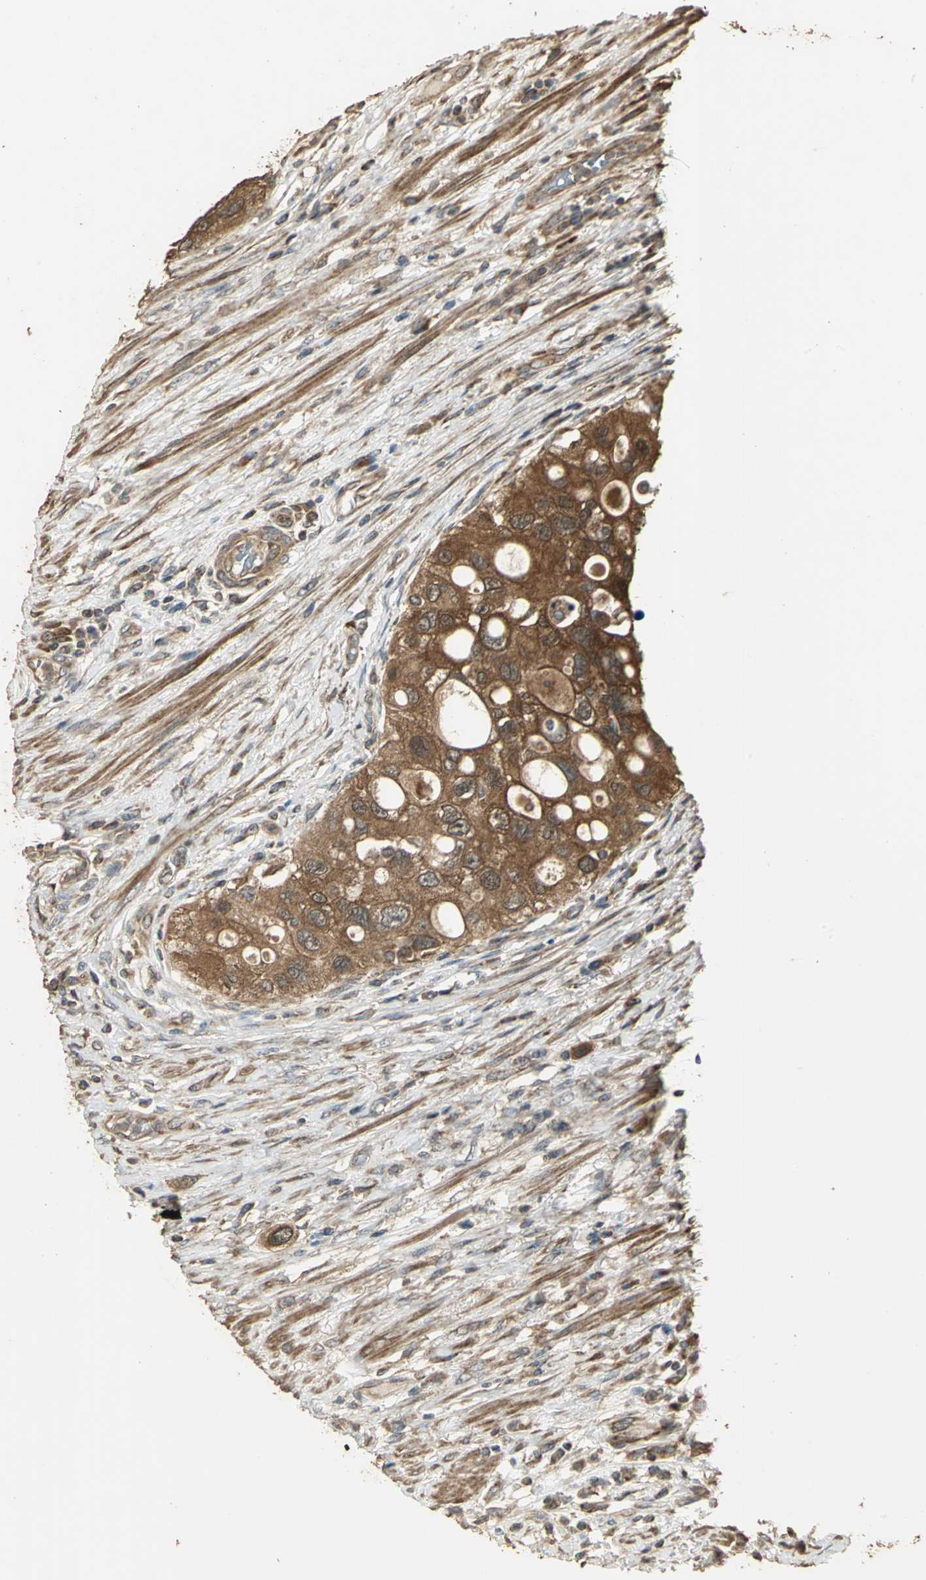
{"staining": {"intensity": "strong", "quantity": ">75%", "location": "cytoplasmic/membranous"}, "tissue": "urothelial cancer", "cell_type": "Tumor cells", "image_type": "cancer", "snomed": [{"axis": "morphology", "description": "Urothelial carcinoma, High grade"}, {"axis": "topography", "description": "Urinary bladder"}], "caption": "Immunohistochemical staining of high-grade urothelial carcinoma exhibits strong cytoplasmic/membranous protein staining in approximately >75% of tumor cells.", "gene": "KANK1", "patient": {"sex": "female", "age": 56}}